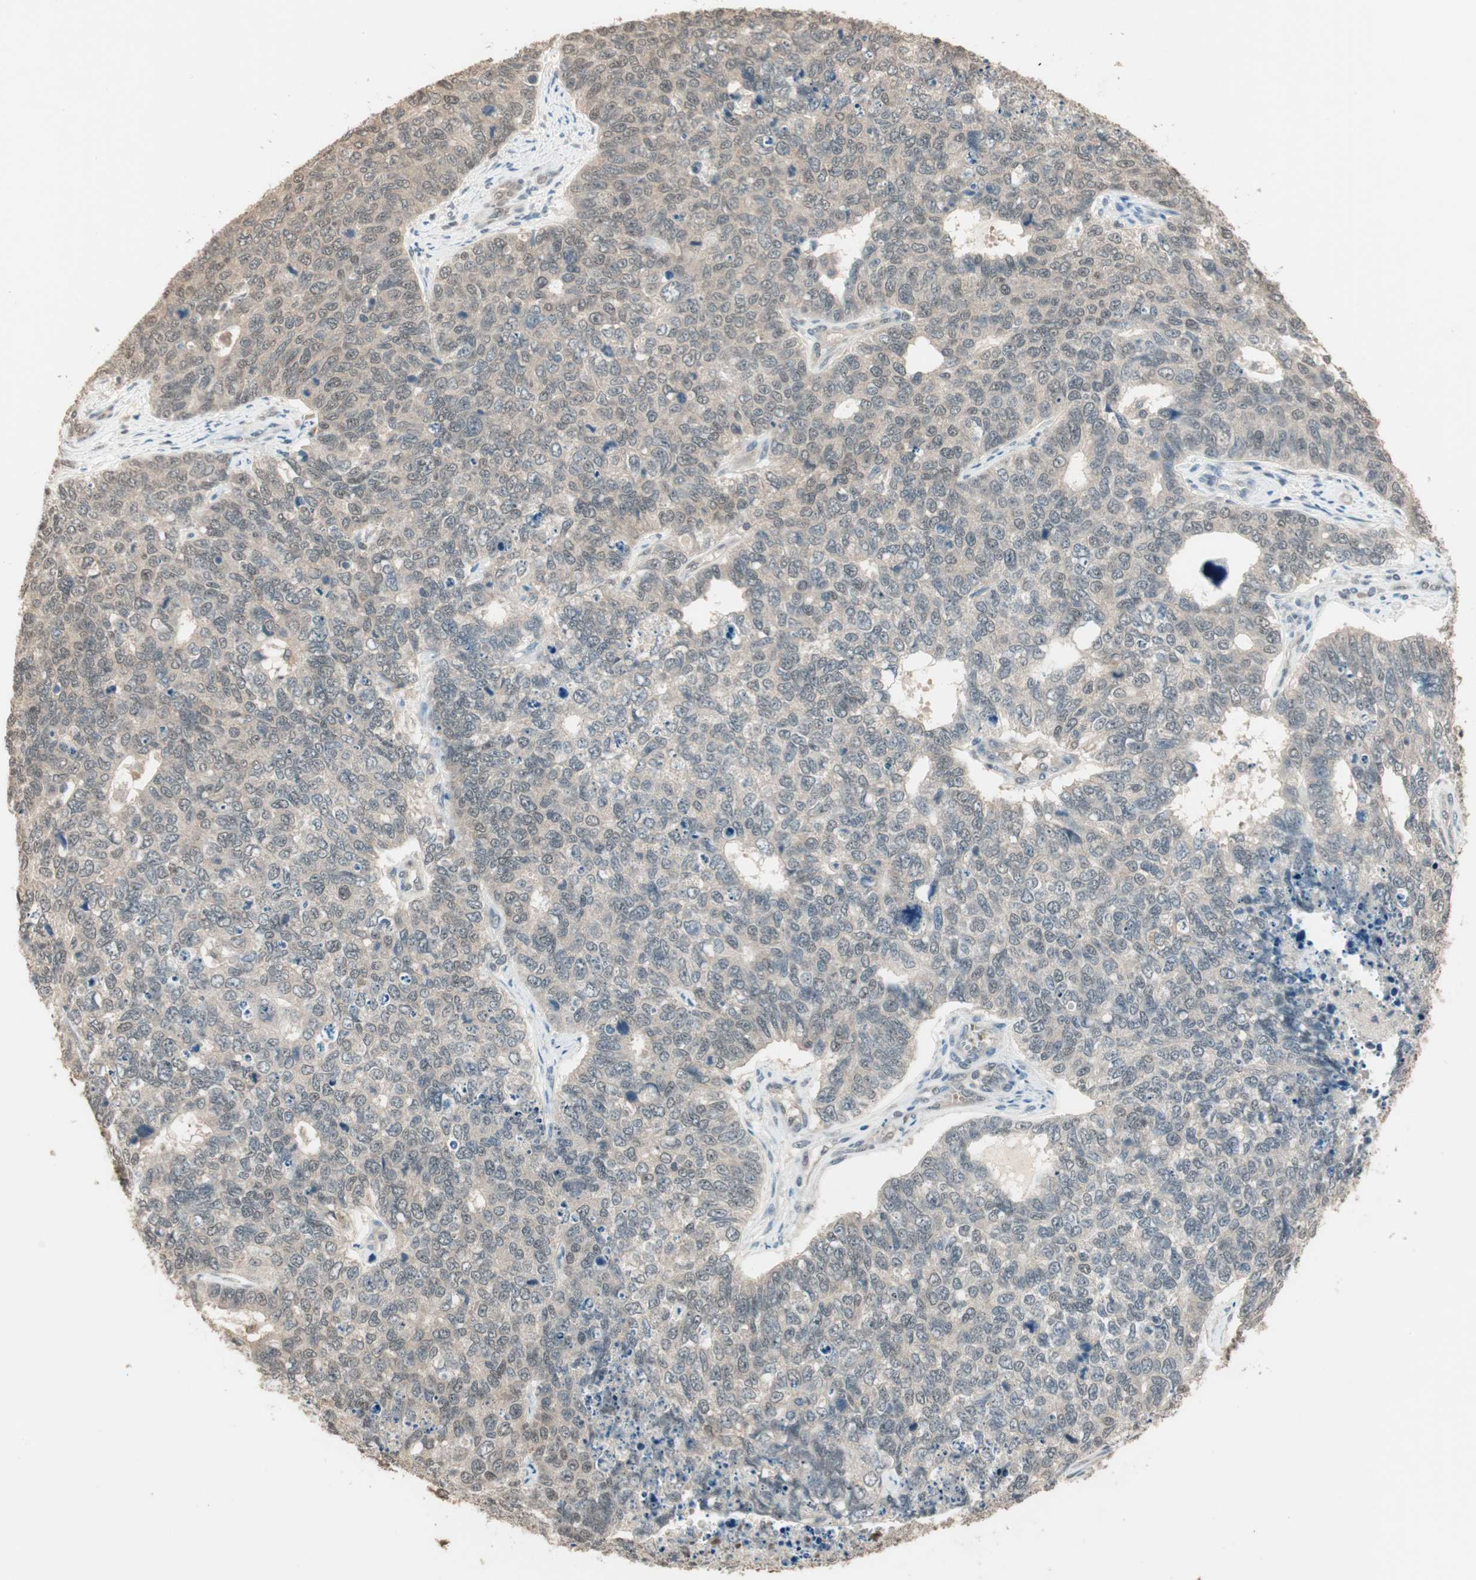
{"staining": {"intensity": "weak", "quantity": "25%-75%", "location": "cytoplasmic/membranous"}, "tissue": "cervical cancer", "cell_type": "Tumor cells", "image_type": "cancer", "snomed": [{"axis": "morphology", "description": "Squamous cell carcinoma, NOS"}, {"axis": "topography", "description": "Cervix"}], "caption": "IHC of human cervical cancer reveals low levels of weak cytoplasmic/membranous staining in approximately 25%-75% of tumor cells.", "gene": "USP5", "patient": {"sex": "female", "age": 63}}